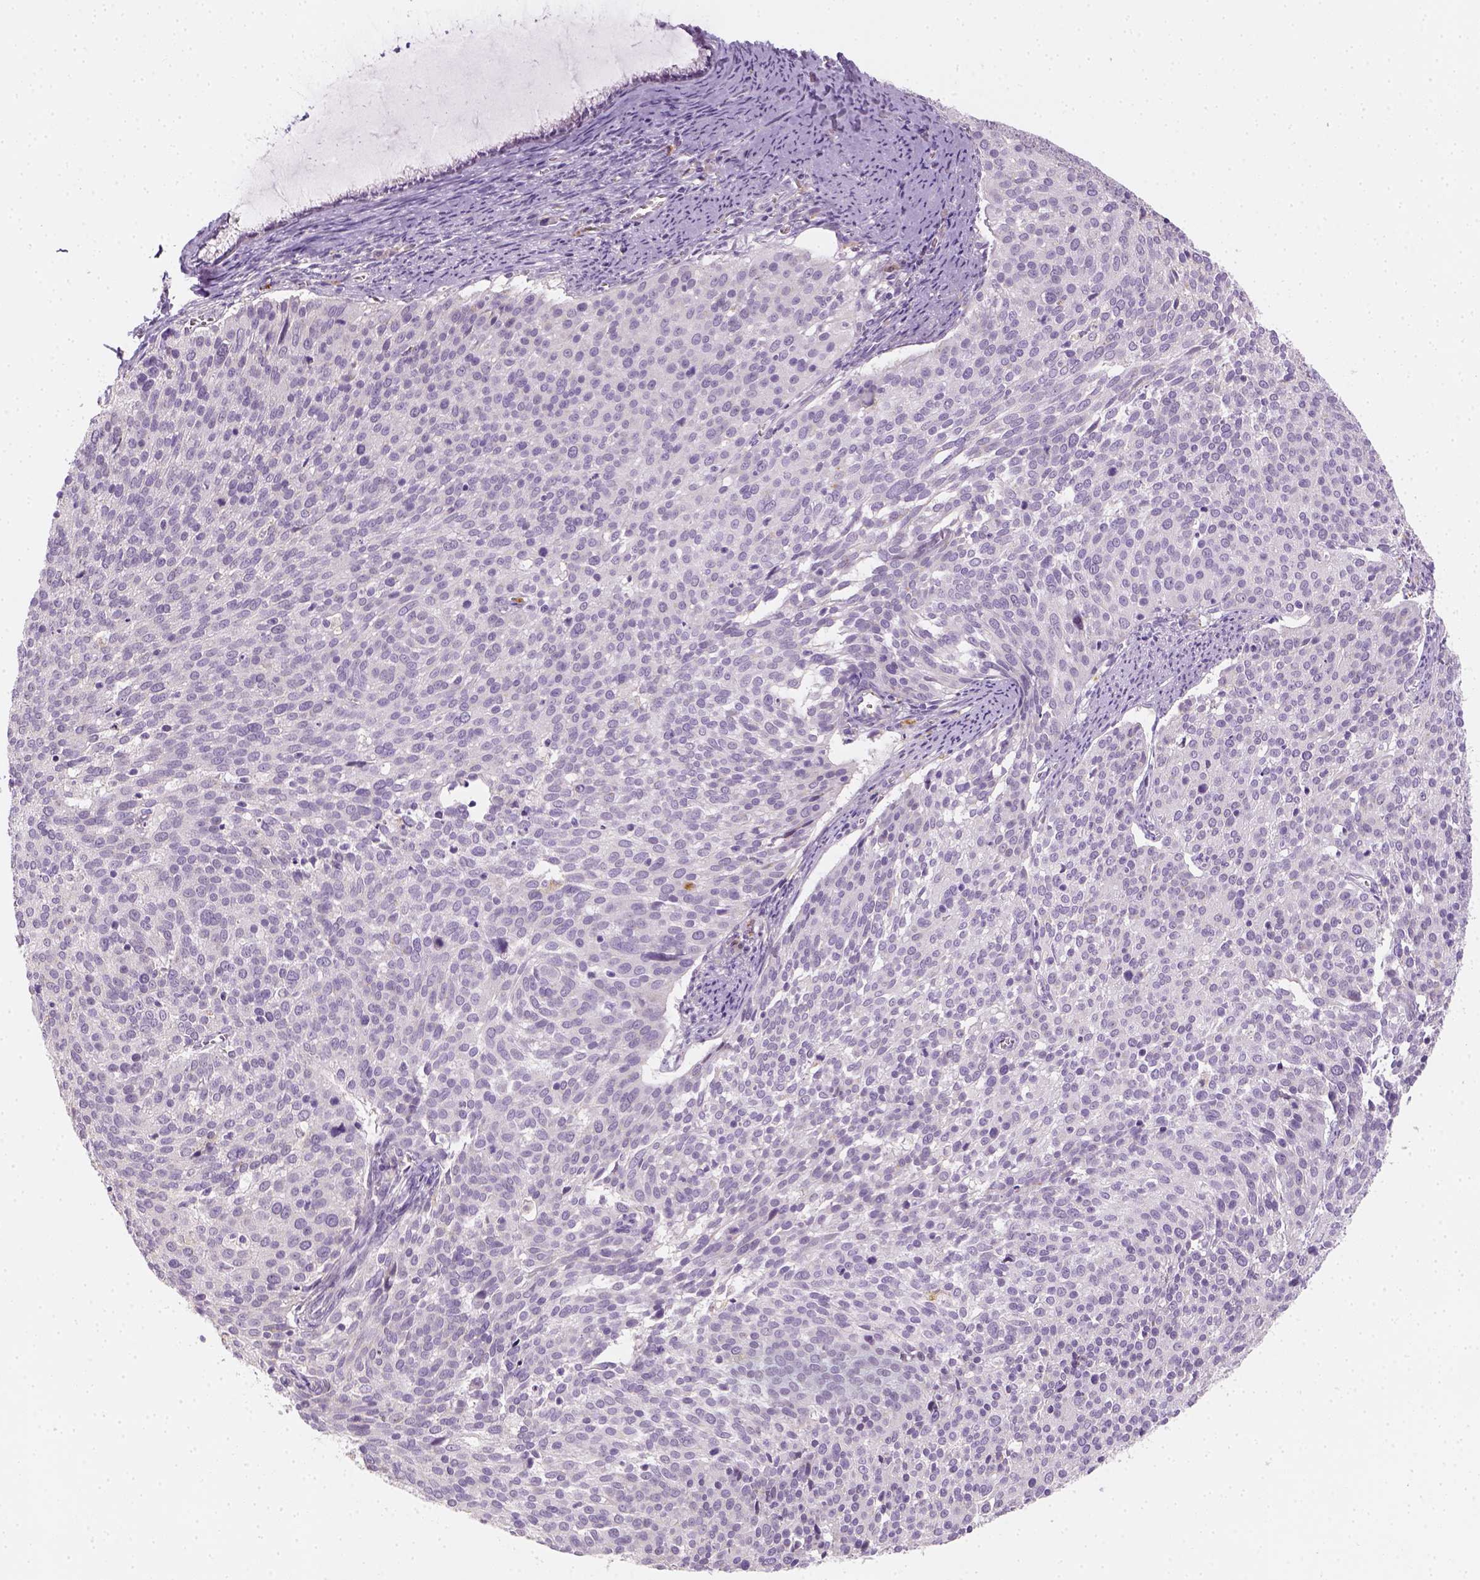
{"staining": {"intensity": "negative", "quantity": "none", "location": "none"}, "tissue": "cervical cancer", "cell_type": "Tumor cells", "image_type": "cancer", "snomed": [{"axis": "morphology", "description": "Squamous cell carcinoma, NOS"}, {"axis": "topography", "description": "Cervix"}], "caption": "Immunohistochemical staining of cervical squamous cell carcinoma exhibits no significant staining in tumor cells.", "gene": "FAM163B", "patient": {"sex": "female", "age": 39}}